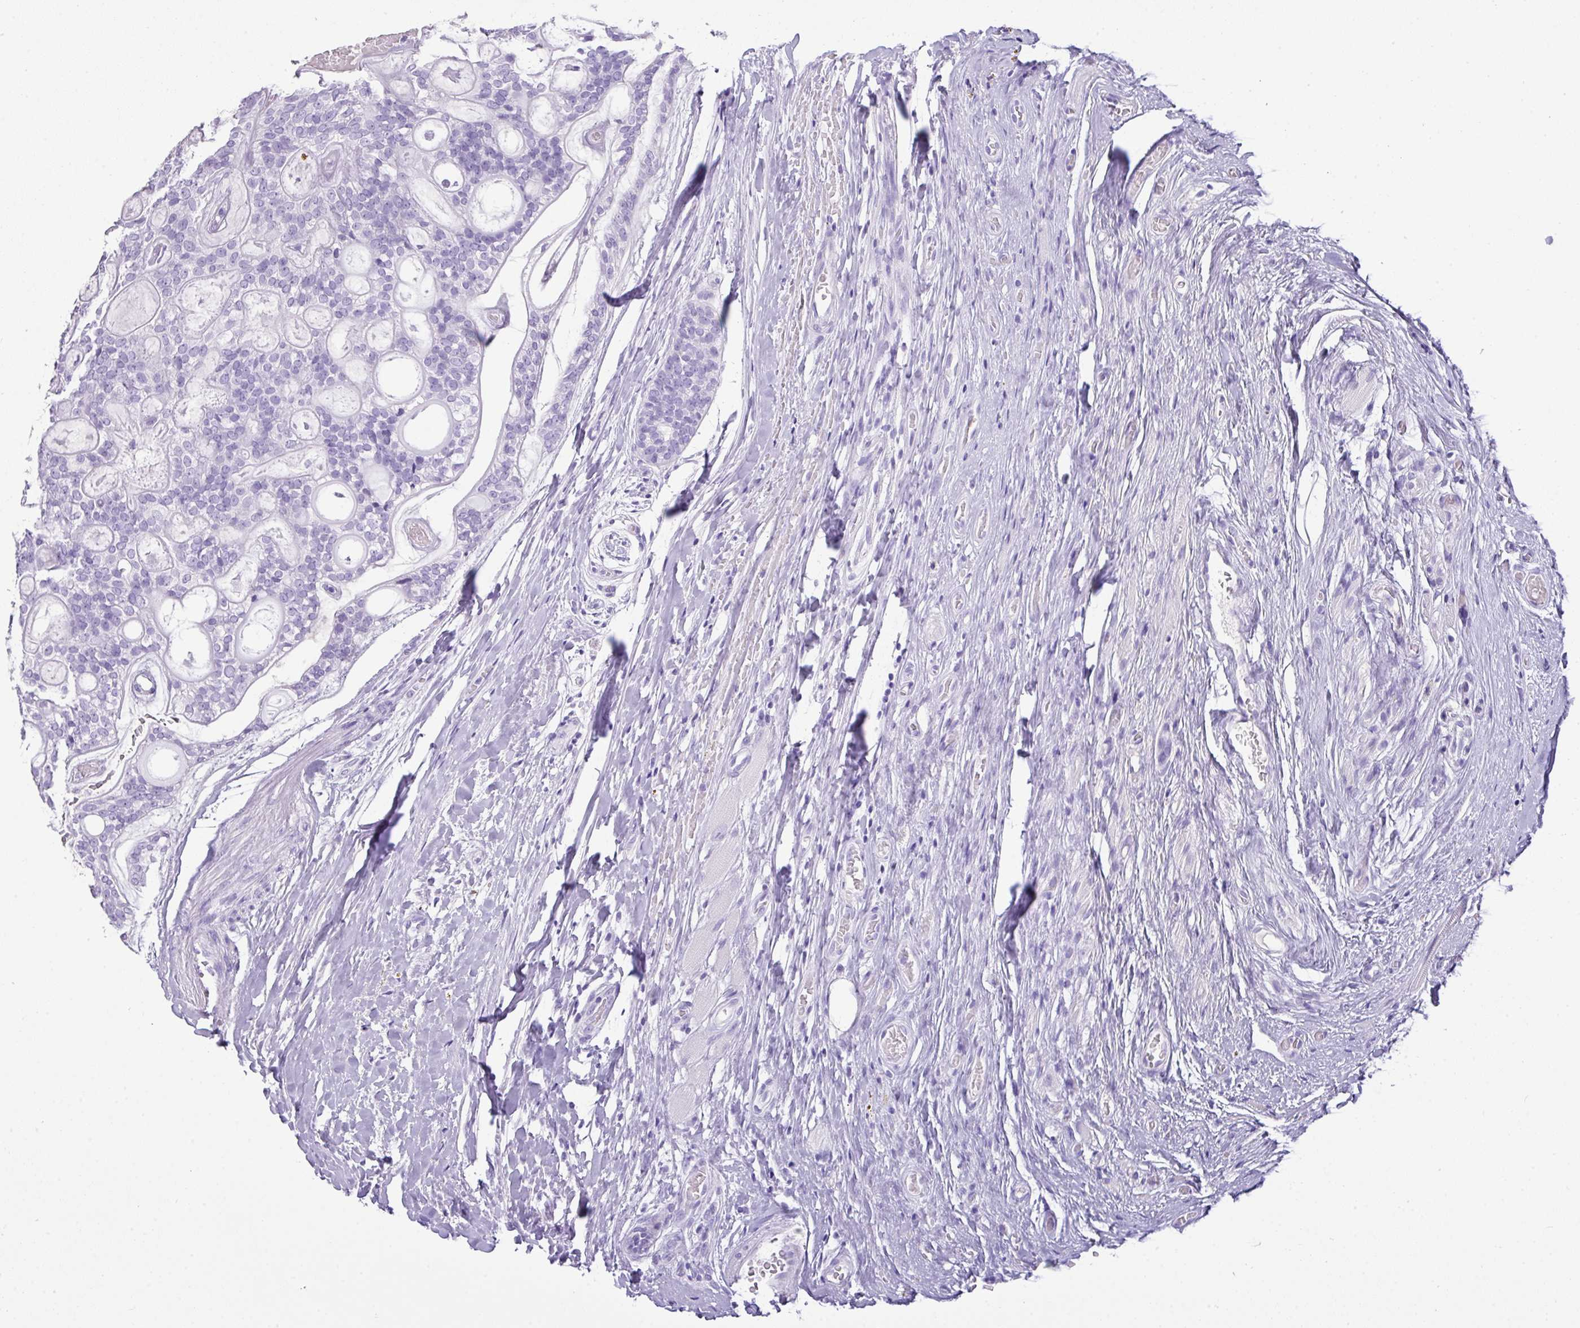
{"staining": {"intensity": "negative", "quantity": "none", "location": "none"}, "tissue": "head and neck cancer", "cell_type": "Tumor cells", "image_type": "cancer", "snomed": [{"axis": "morphology", "description": "Adenocarcinoma, NOS"}, {"axis": "topography", "description": "Head-Neck"}], "caption": "Human head and neck adenocarcinoma stained for a protein using immunohistochemistry (IHC) reveals no staining in tumor cells.", "gene": "TNP1", "patient": {"sex": "male", "age": 66}}